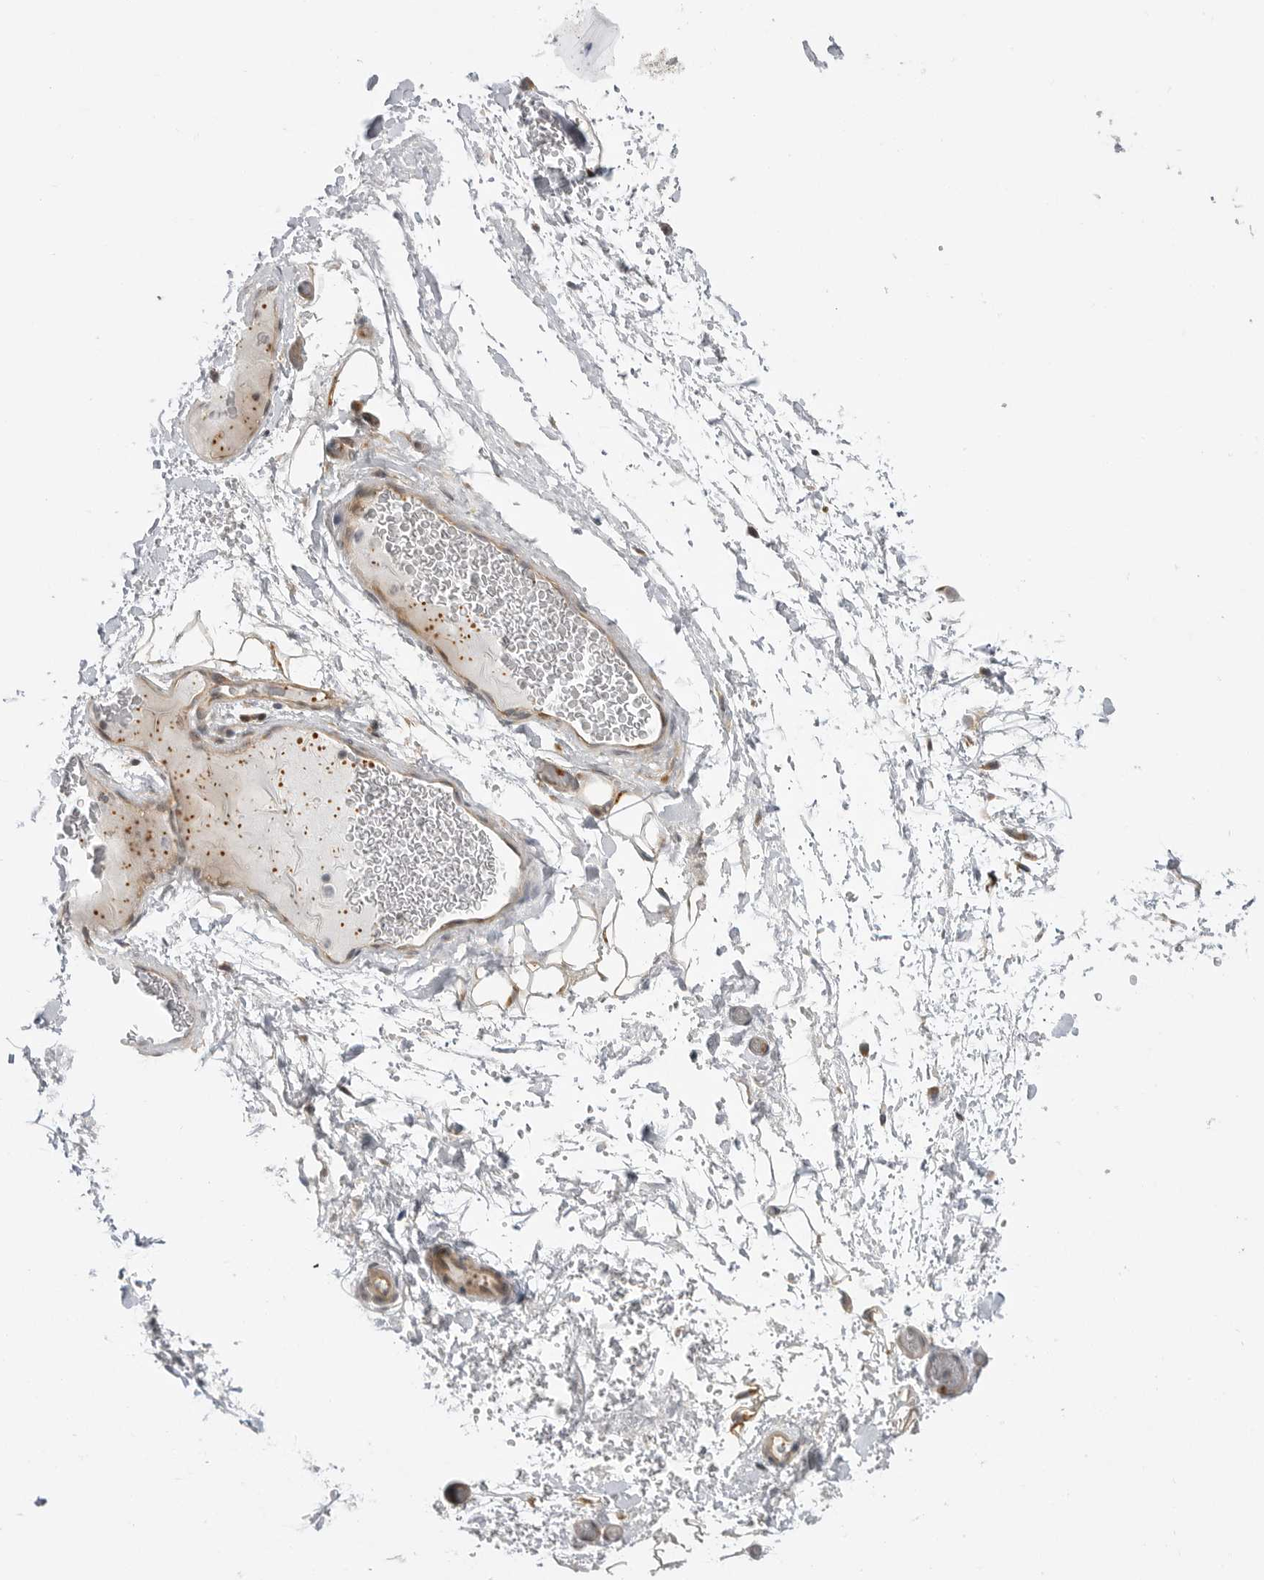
{"staining": {"intensity": "negative", "quantity": "none", "location": "none"}, "tissue": "adipose tissue", "cell_type": "Adipocytes", "image_type": "normal", "snomed": [{"axis": "morphology", "description": "Normal tissue, NOS"}, {"axis": "morphology", "description": "Adenocarcinoma, NOS"}, {"axis": "topography", "description": "Esophagus"}], "caption": "Photomicrograph shows no protein expression in adipocytes of benign adipose tissue. Nuclei are stained in blue.", "gene": "GGT6", "patient": {"sex": "male", "age": 62}}